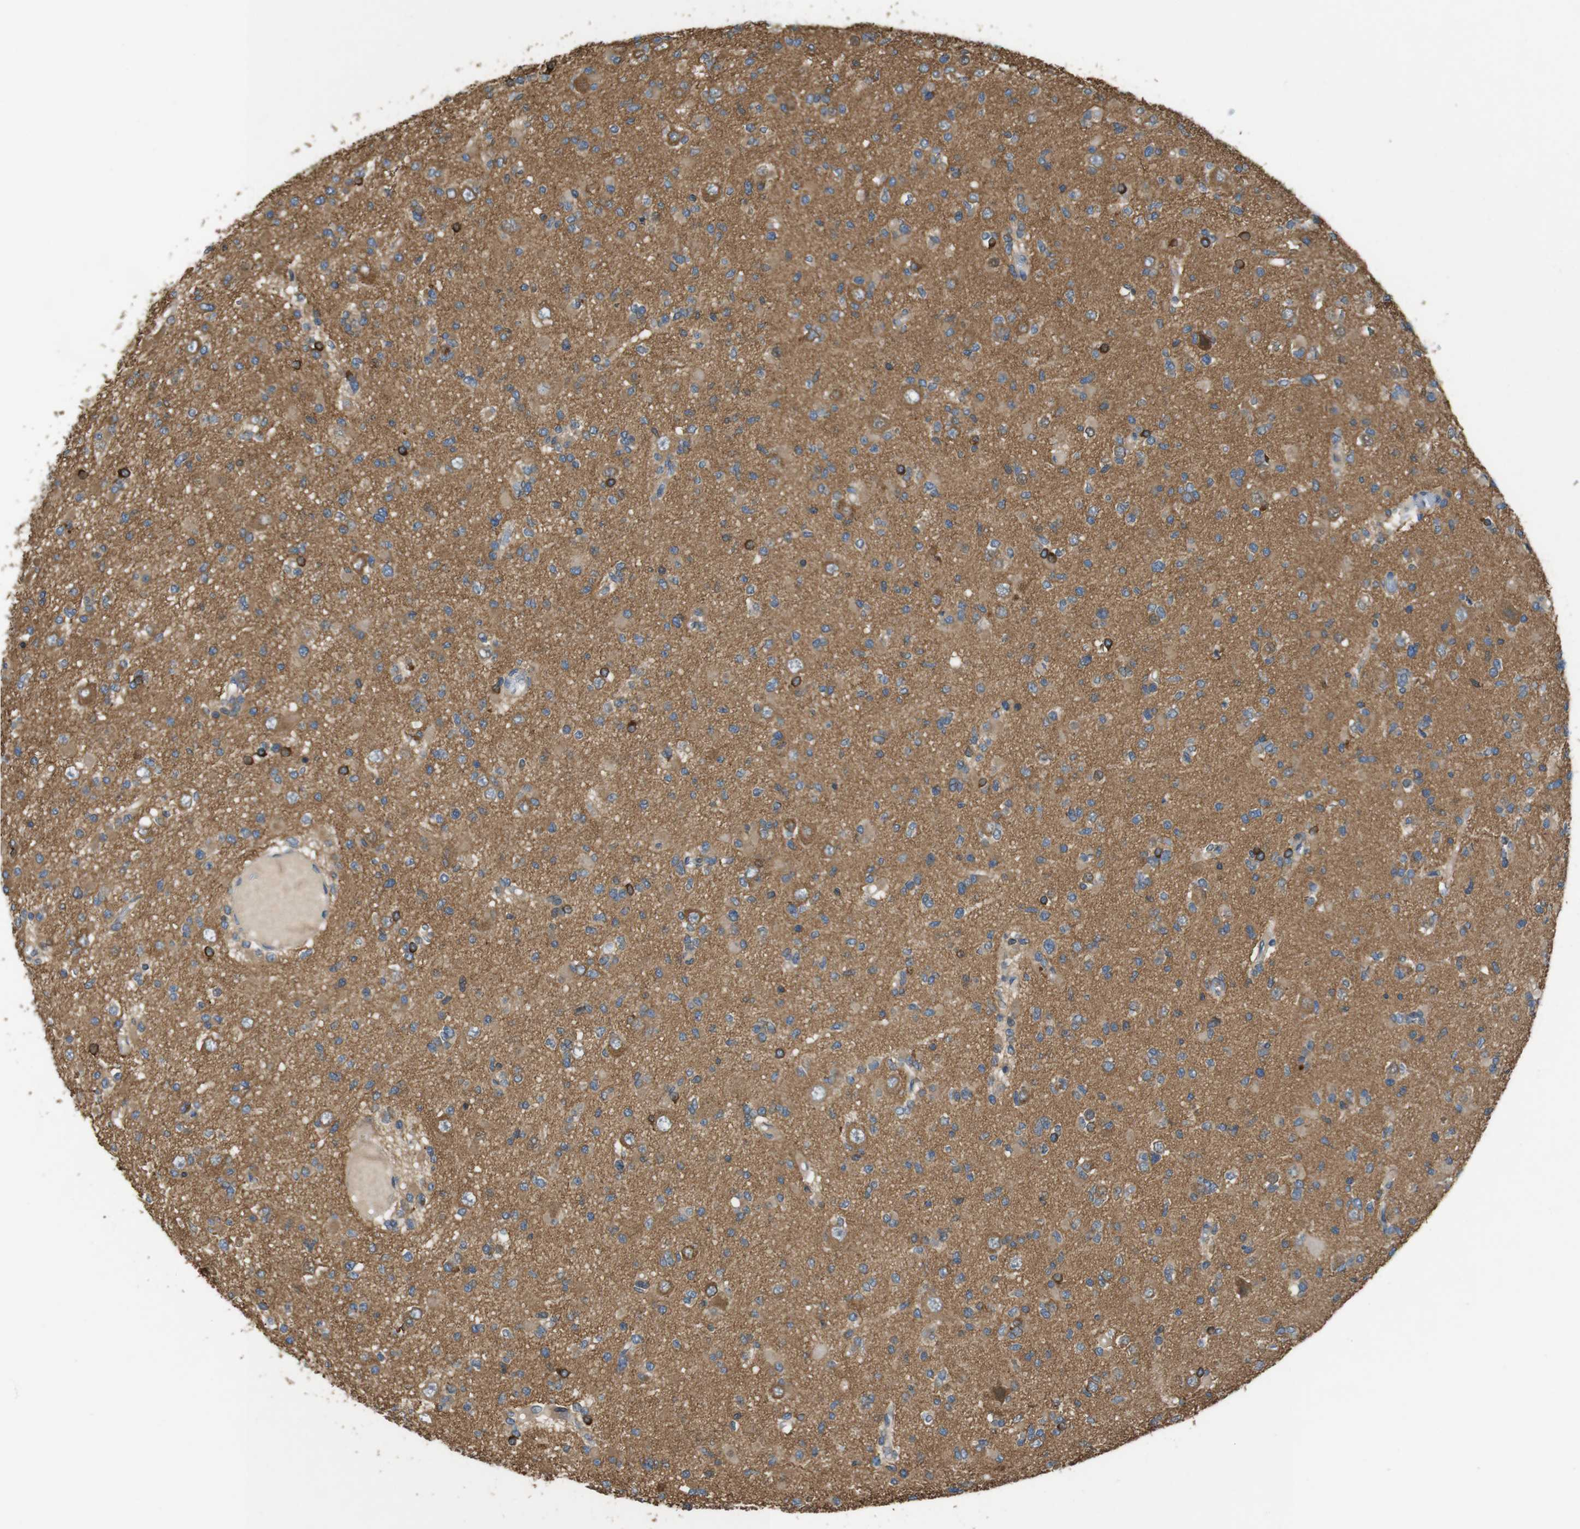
{"staining": {"intensity": "moderate", "quantity": ">75%", "location": "cytoplasmic/membranous"}, "tissue": "glioma", "cell_type": "Tumor cells", "image_type": "cancer", "snomed": [{"axis": "morphology", "description": "Glioma, malignant, Low grade"}, {"axis": "topography", "description": "Brain"}], "caption": "Moderate cytoplasmic/membranous protein positivity is appreciated in about >75% of tumor cells in glioma.", "gene": "PCDH10", "patient": {"sex": "female", "age": 22}}